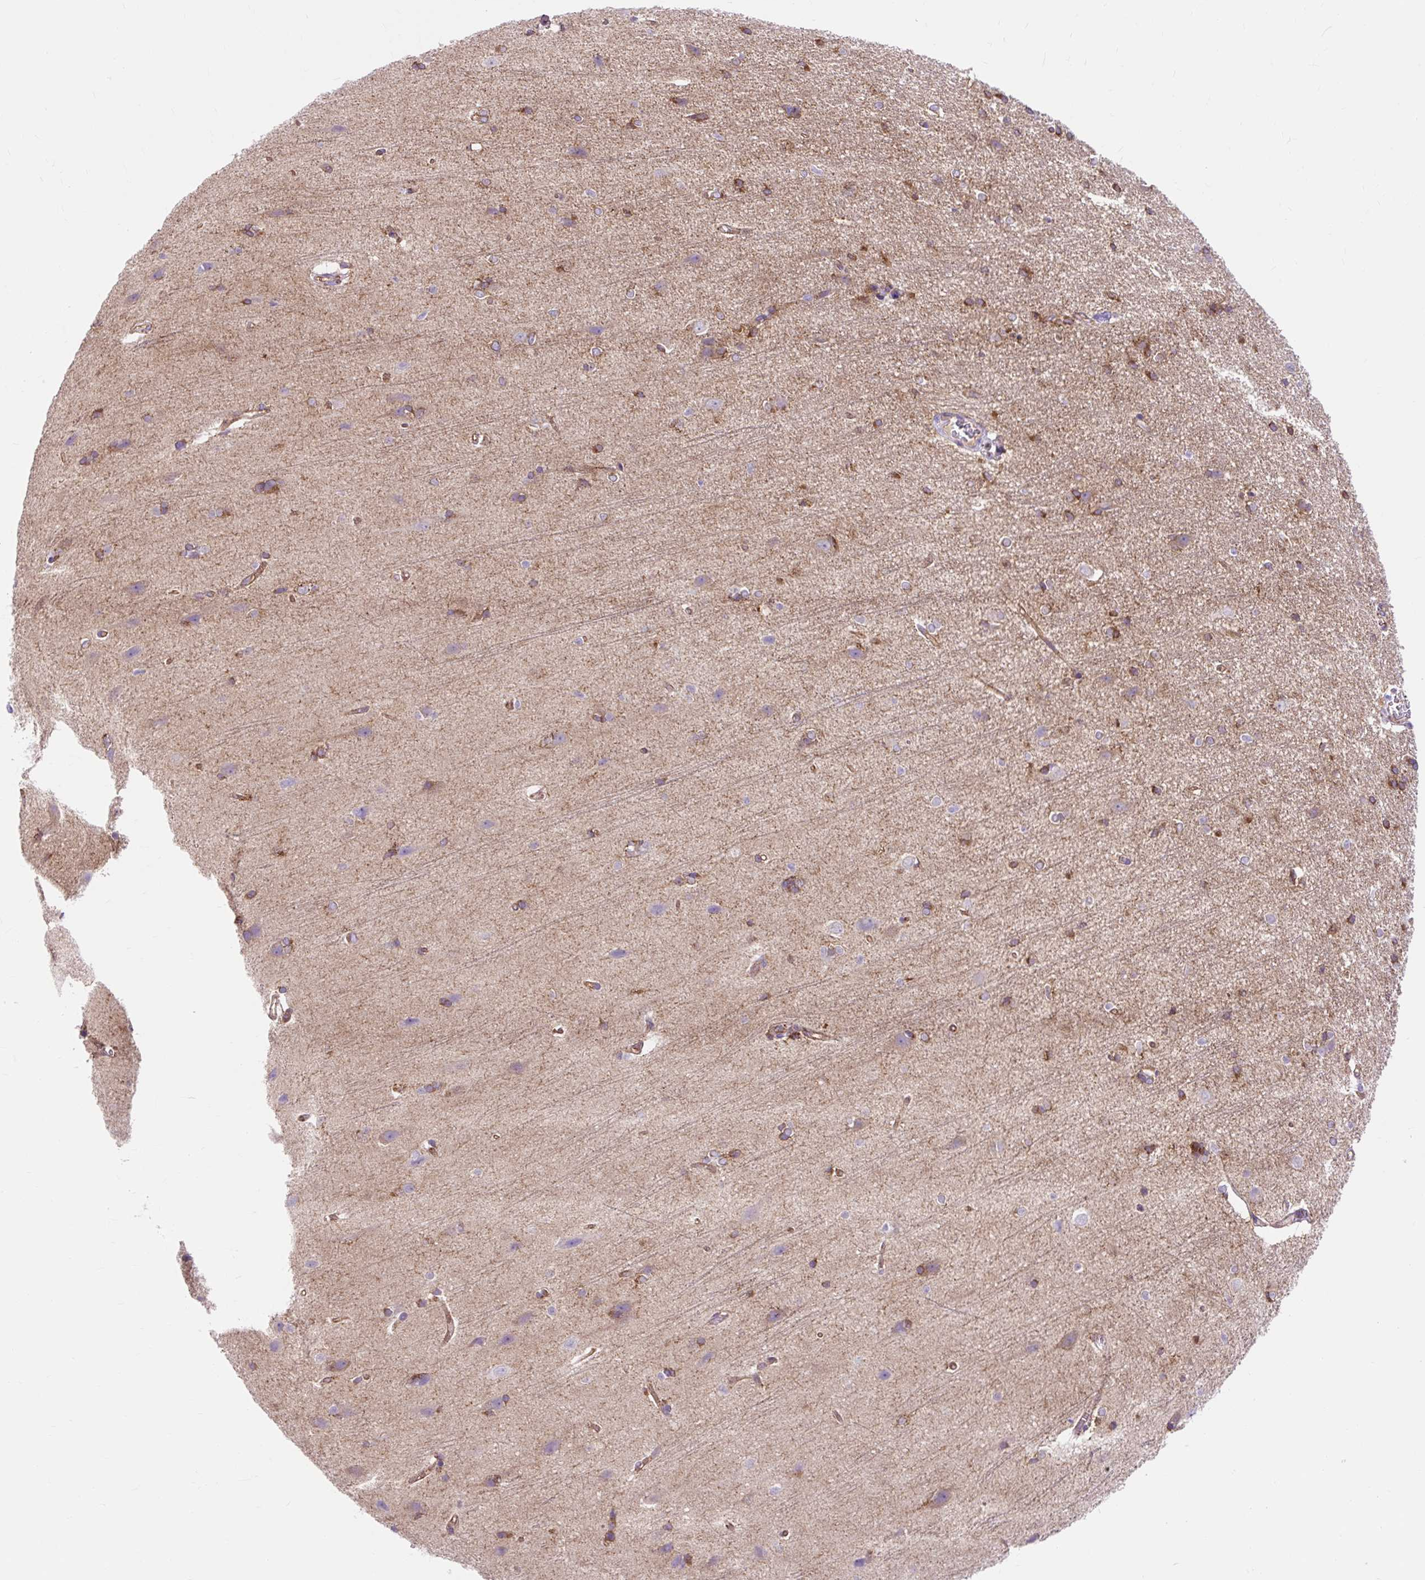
{"staining": {"intensity": "moderate", "quantity": "25%-75%", "location": "cytoplasmic/membranous"}, "tissue": "cerebral cortex", "cell_type": "Endothelial cells", "image_type": "normal", "snomed": [{"axis": "morphology", "description": "Normal tissue, NOS"}, {"axis": "topography", "description": "Cerebral cortex"}], "caption": "Brown immunohistochemical staining in benign human cerebral cortex exhibits moderate cytoplasmic/membranous positivity in about 25%-75% of endothelial cells. Immunohistochemistry (ihc) stains the protein of interest in brown and the nuclei are stained blue.", "gene": "HIP1R", "patient": {"sex": "male", "age": 37}}